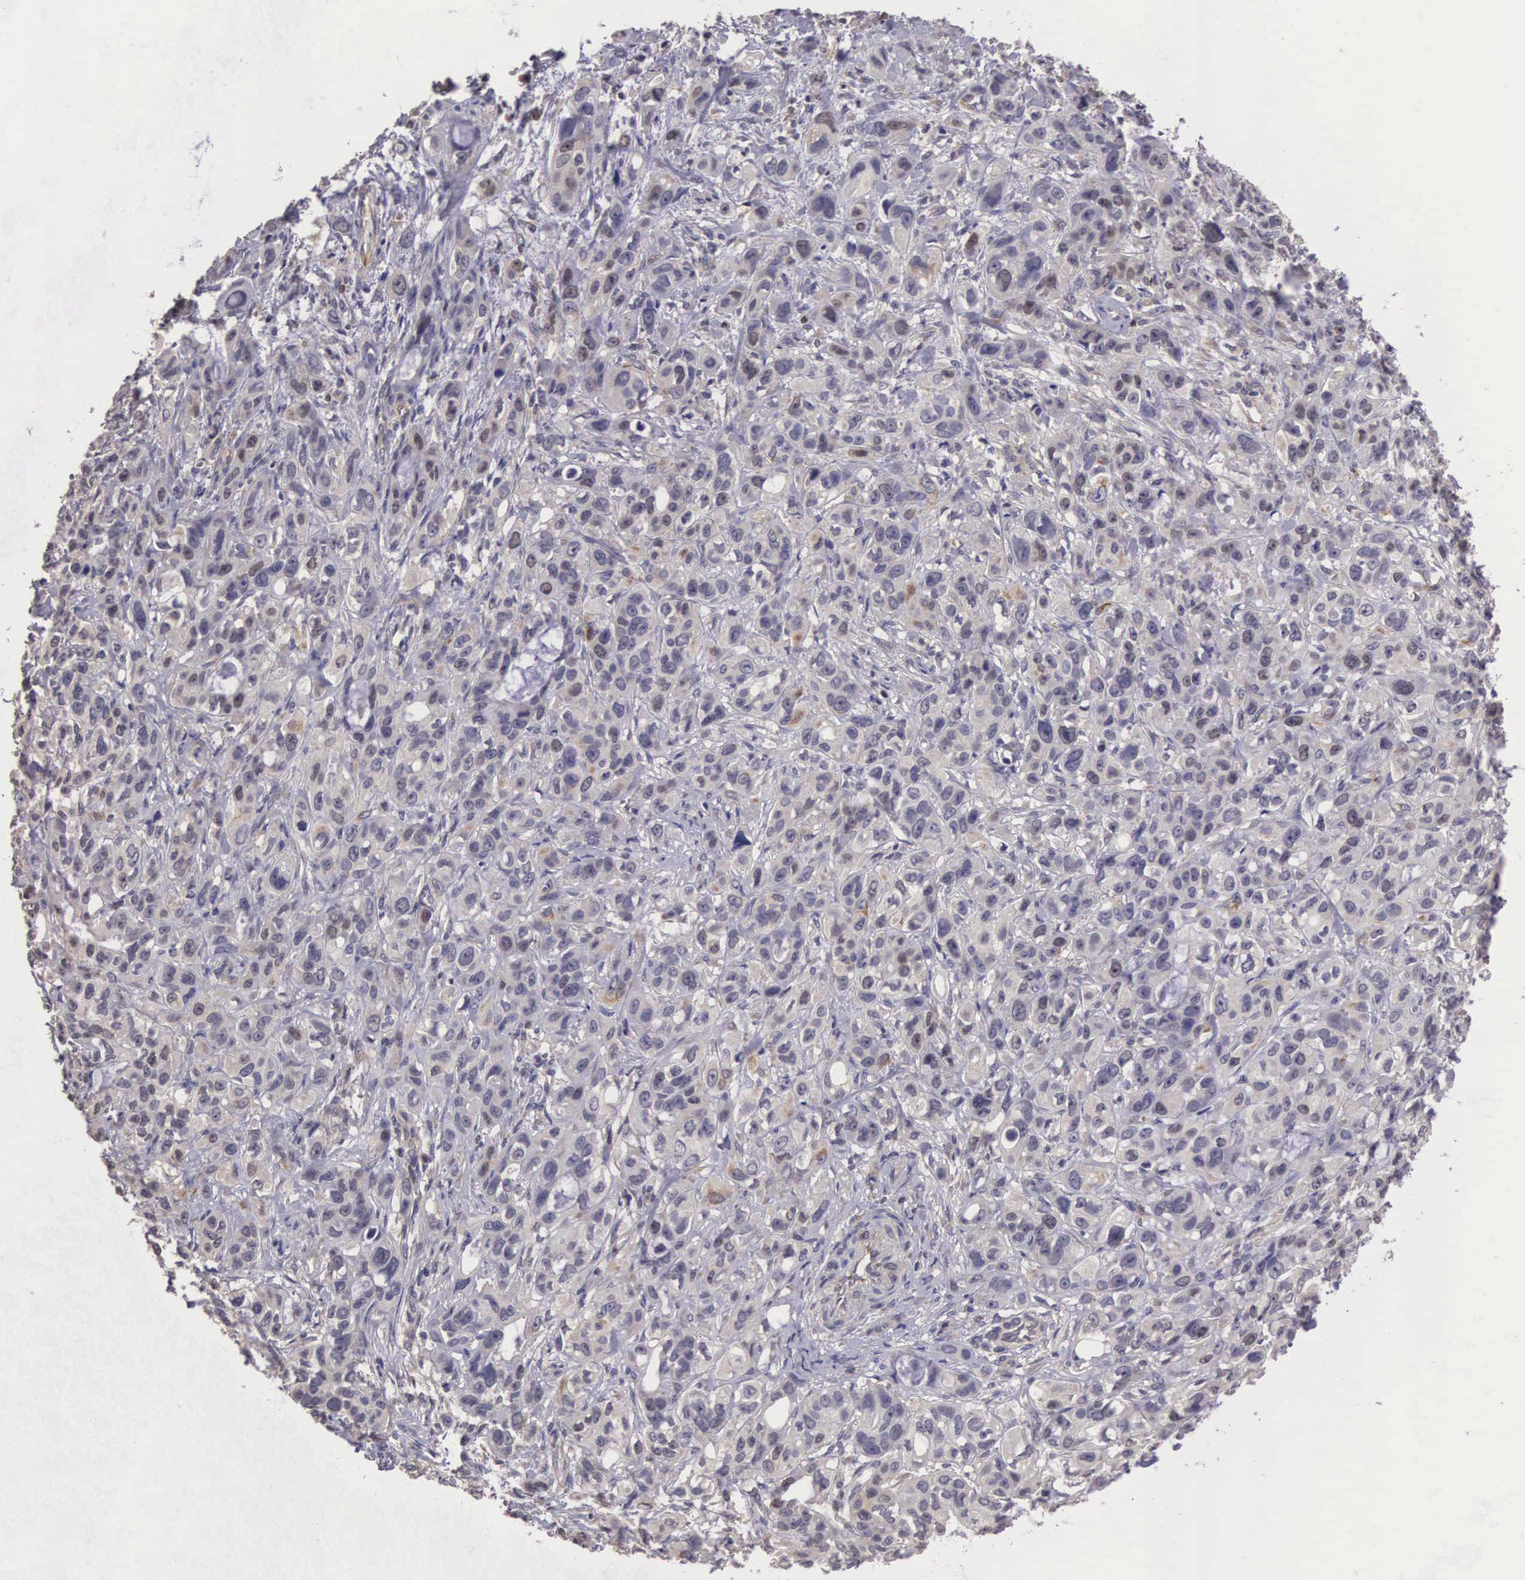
{"staining": {"intensity": "weak", "quantity": "25%-75%", "location": "cytoplasmic/membranous,nuclear"}, "tissue": "stomach cancer", "cell_type": "Tumor cells", "image_type": "cancer", "snomed": [{"axis": "morphology", "description": "Adenocarcinoma, NOS"}, {"axis": "topography", "description": "Stomach, upper"}], "caption": "A low amount of weak cytoplasmic/membranous and nuclear positivity is identified in about 25%-75% of tumor cells in stomach adenocarcinoma tissue.", "gene": "CDC45", "patient": {"sex": "male", "age": 47}}